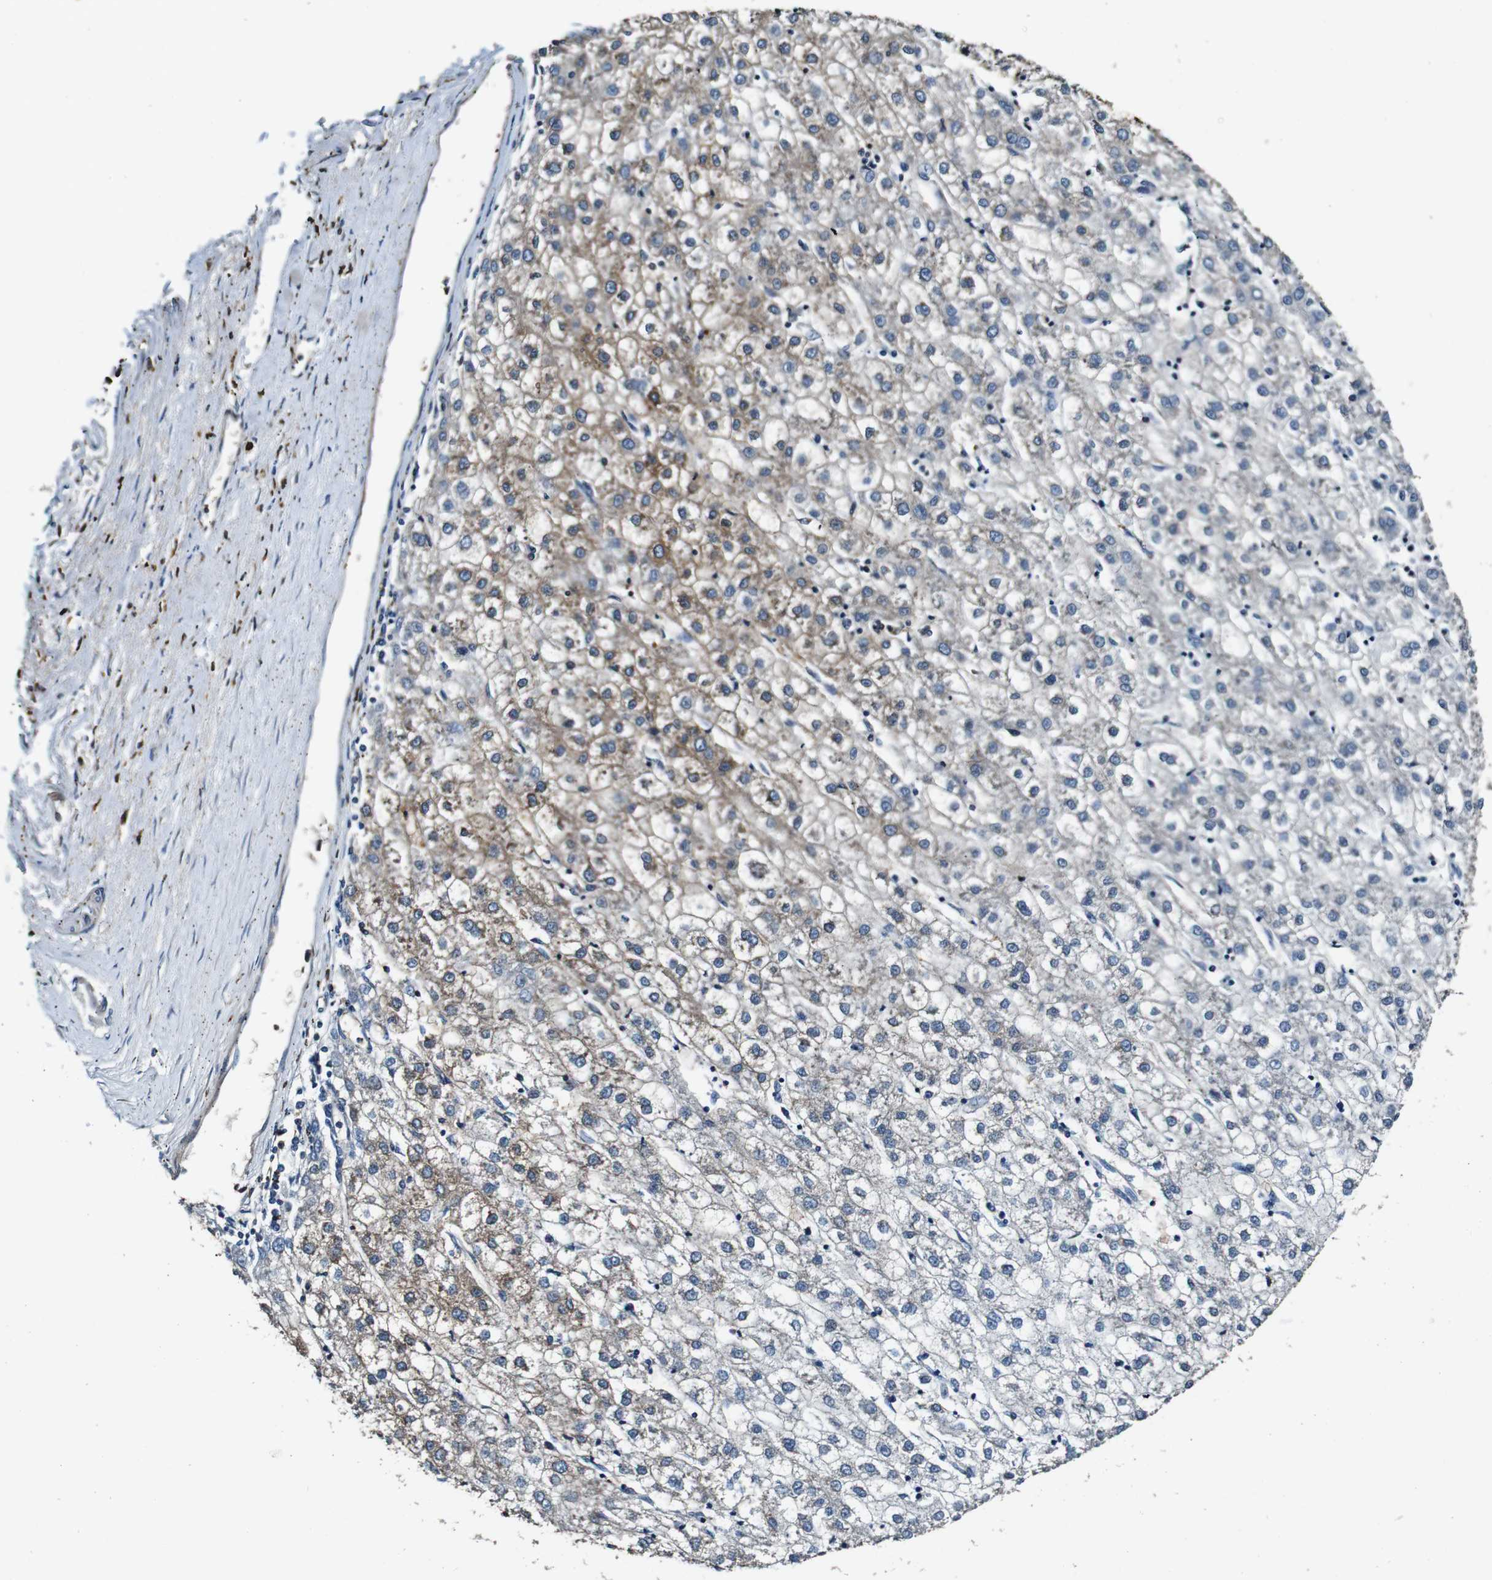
{"staining": {"intensity": "weak", "quantity": "<25%", "location": "cytoplasmic/membranous"}, "tissue": "liver cancer", "cell_type": "Tumor cells", "image_type": "cancer", "snomed": [{"axis": "morphology", "description": "Carcinoma, Hepatocellular, NOS"}, {"axis": "topography", "description": "Liver"}], "caption": "Liver cancer (hepatocellular carcinoma) was stained to show a protein in brown. There is no significant positivity in tumor cells.", "gene": "RHOT2", "patient": {"sex": "male", "age": 72}}